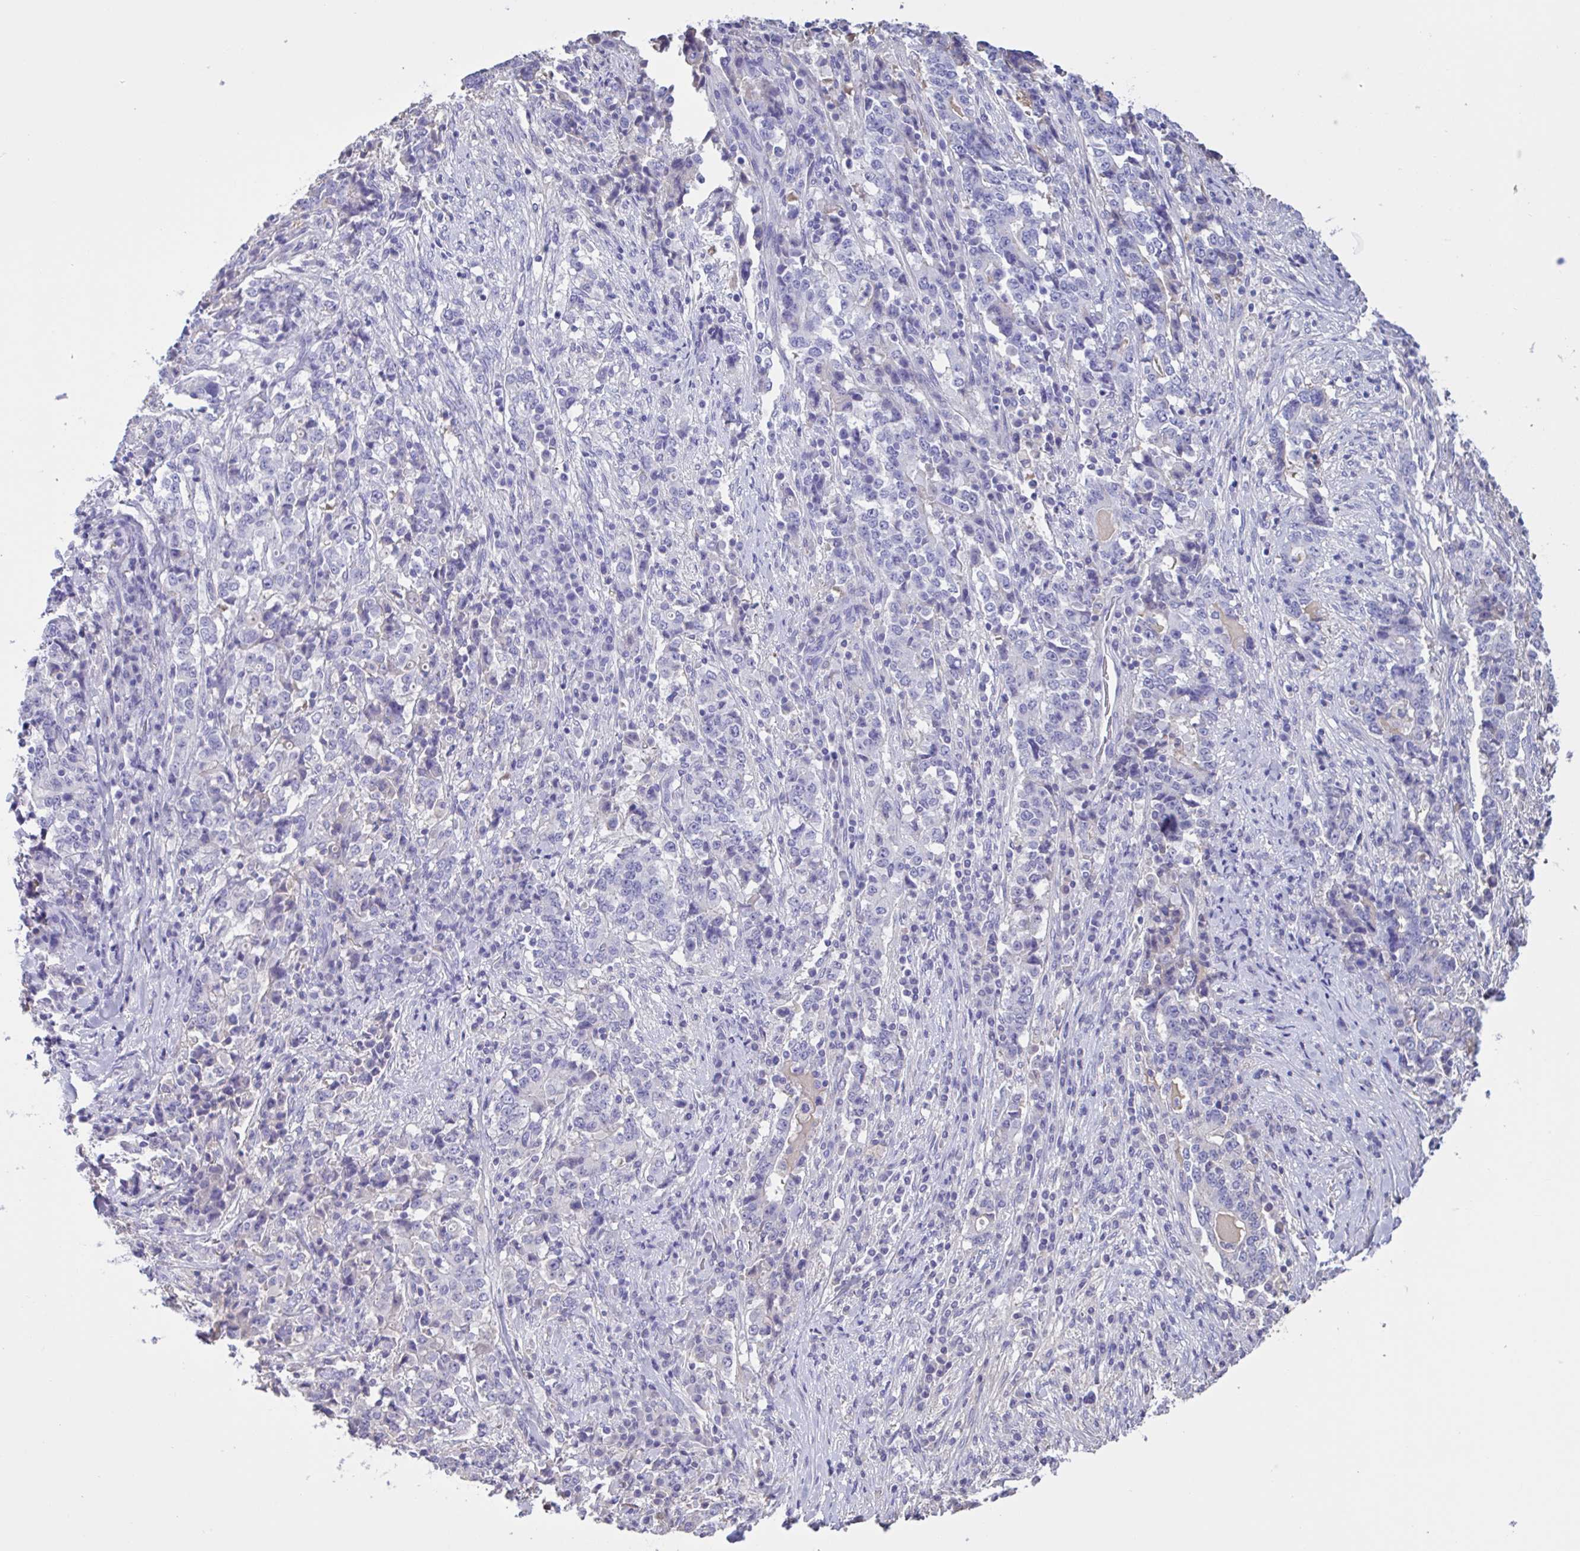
{"staining": {"intensity": "negative", "quantity": "none", "location": "none"}, "tissue": "stomach cancer", "cell_type": "Tumor cells", "image_type": "cancer", "snomed": [{"axis": "morphology", "description": "Normal tissue, NOS"}, {"axis": "morphology", "description": "Adenocarcinoma, NOS"}, {"axis": "topography", "description": "Stomach, upper"}, {"axis": "topography", "description": "Stomach"}], "caption": "Tumor cells show no significant expression in stomach cancer. The staining is performed using DAB brown chromogen with nuclei counter-stained in using hematoxylin.", "gene": "LARGE2", "patient": {"sex": "male", "age": 59}}